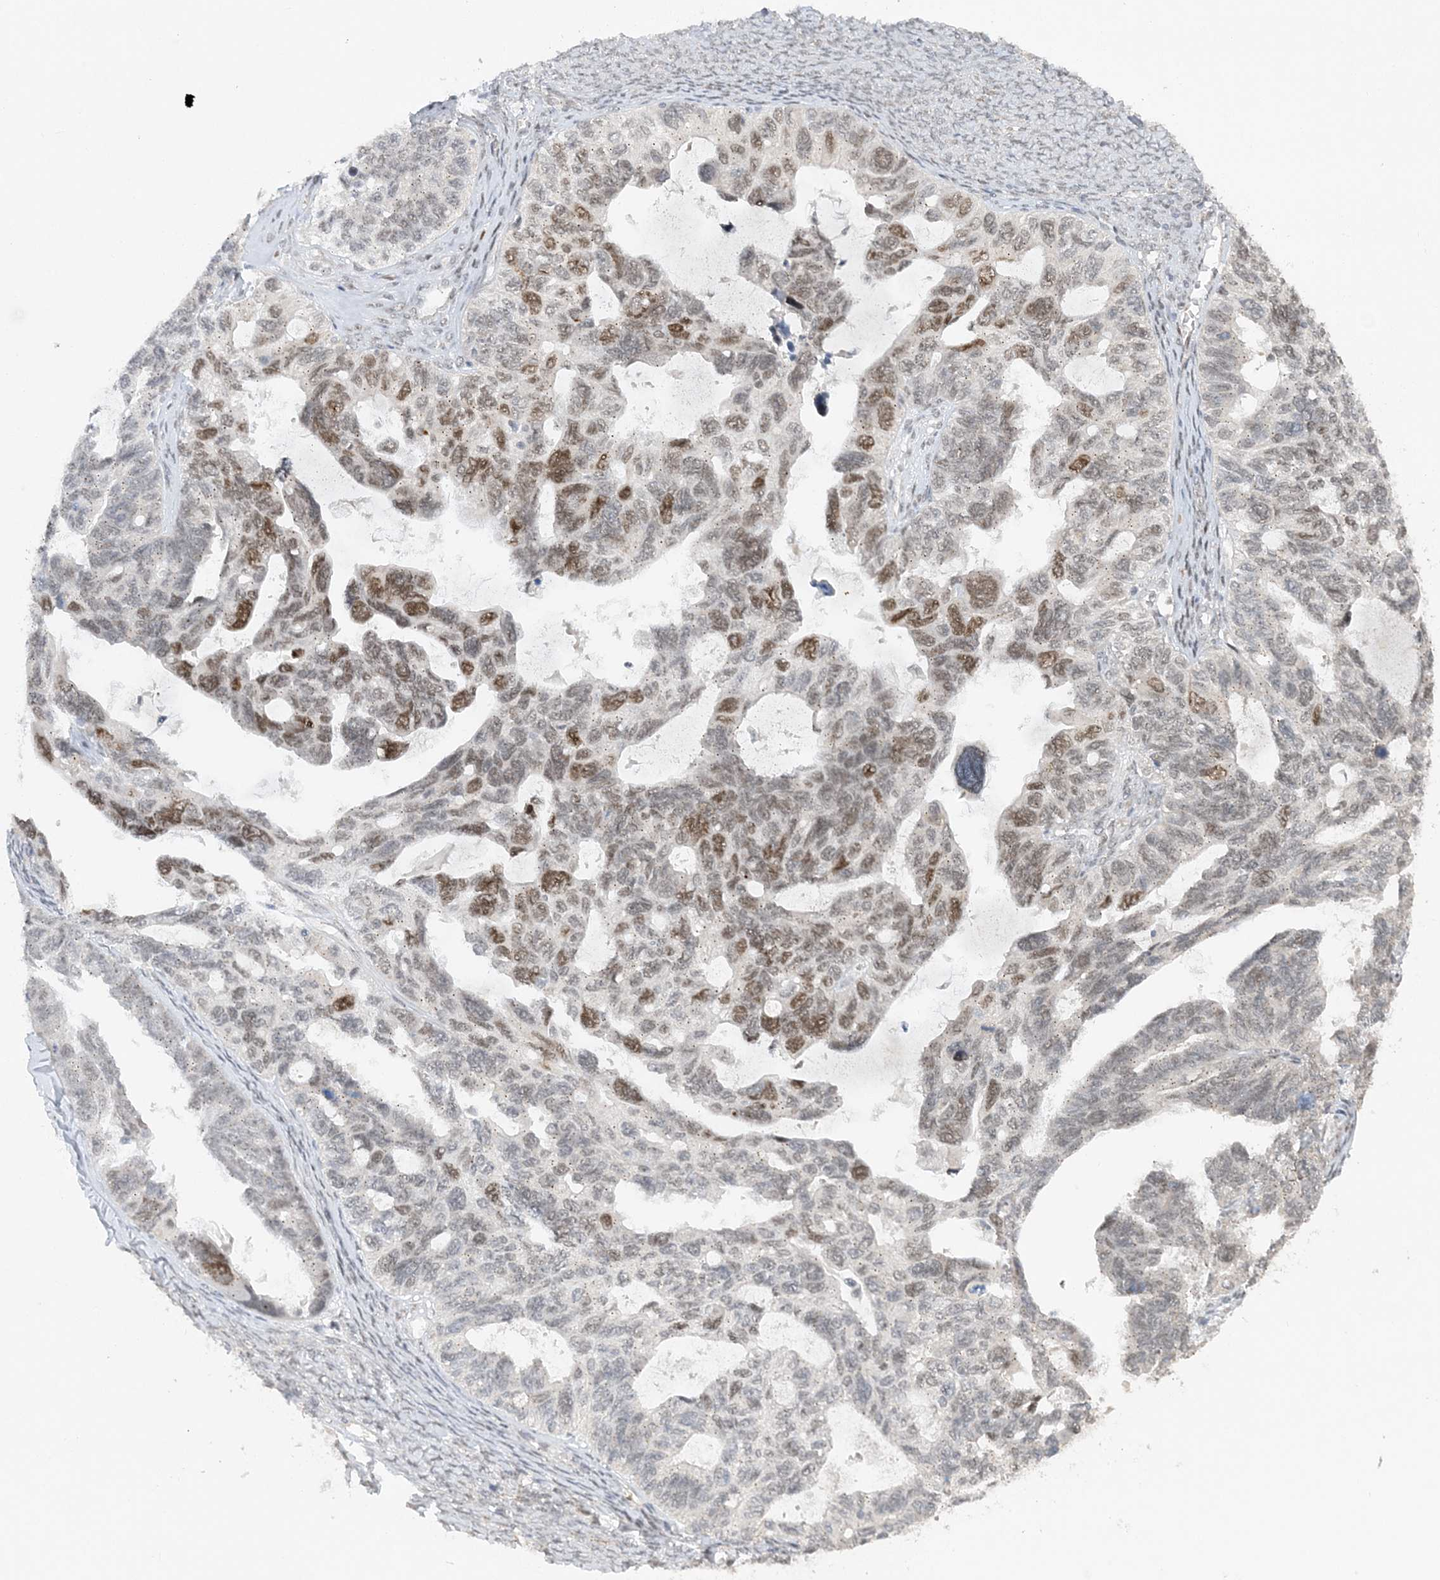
{"staining": {"intensity": "moderate", "quantity": "<25%", "location": "nuclear"}, "tissue": "ovarian cancer", "cell_type": "Tumor cells", "image_type": "cancer", "snomed": [{"axis": "morphology", "description": "Cystadenocarcinoma, serous, NOS"}, {"axis": "topography", "description": "Ovary"}], "caption": "The image displays a brown stain indicating the presence of a protein in the nuclear of tumor cells in serous cystadenocarcinoma (ovarian).", "gene": "WAC", "patient": {"sex": "female", "age": 79}}